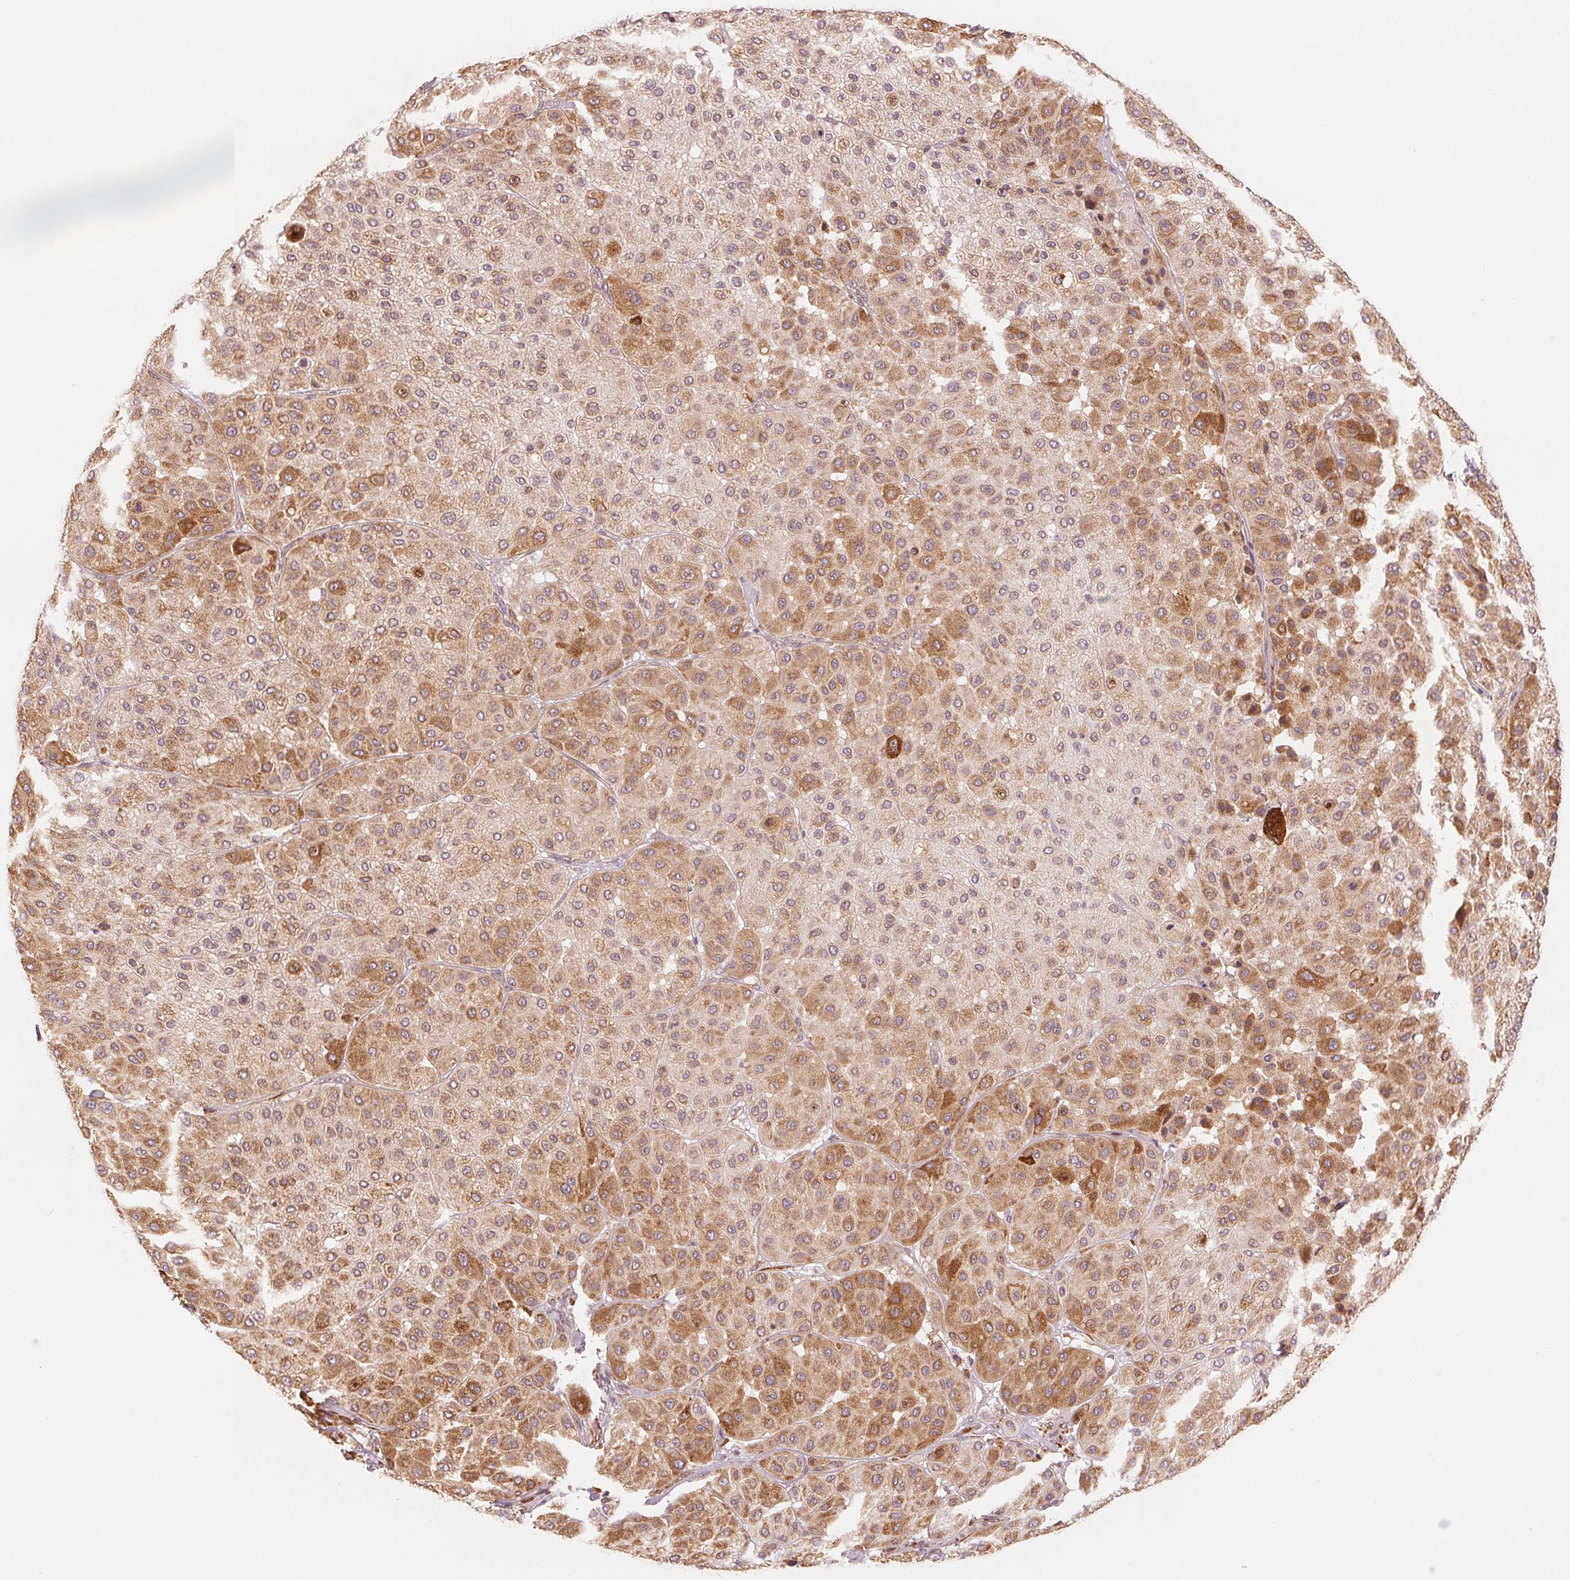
{"staining": {"intensity": "moderate", "quantity": ">75%", "location": "cytoplasmic/membranous"}, "tissue": "melanoma", "cell_type": "Tumor cells", "image_type": "cancer", "snomed": [{"axis": "morphology", "description": "Malignant melanoma, Metastatic site"}, {"axis": "topography", "description": "Smooth muscle"}], "caption": "A histopathology image of human melanoma stained for a protein shows moderate cytoplasmic/membranous brown staining in tumor cells. Nuclei are stained in blue.", "gene": "SLC20A1", "patient": {"sex": "male", "age": 41}}